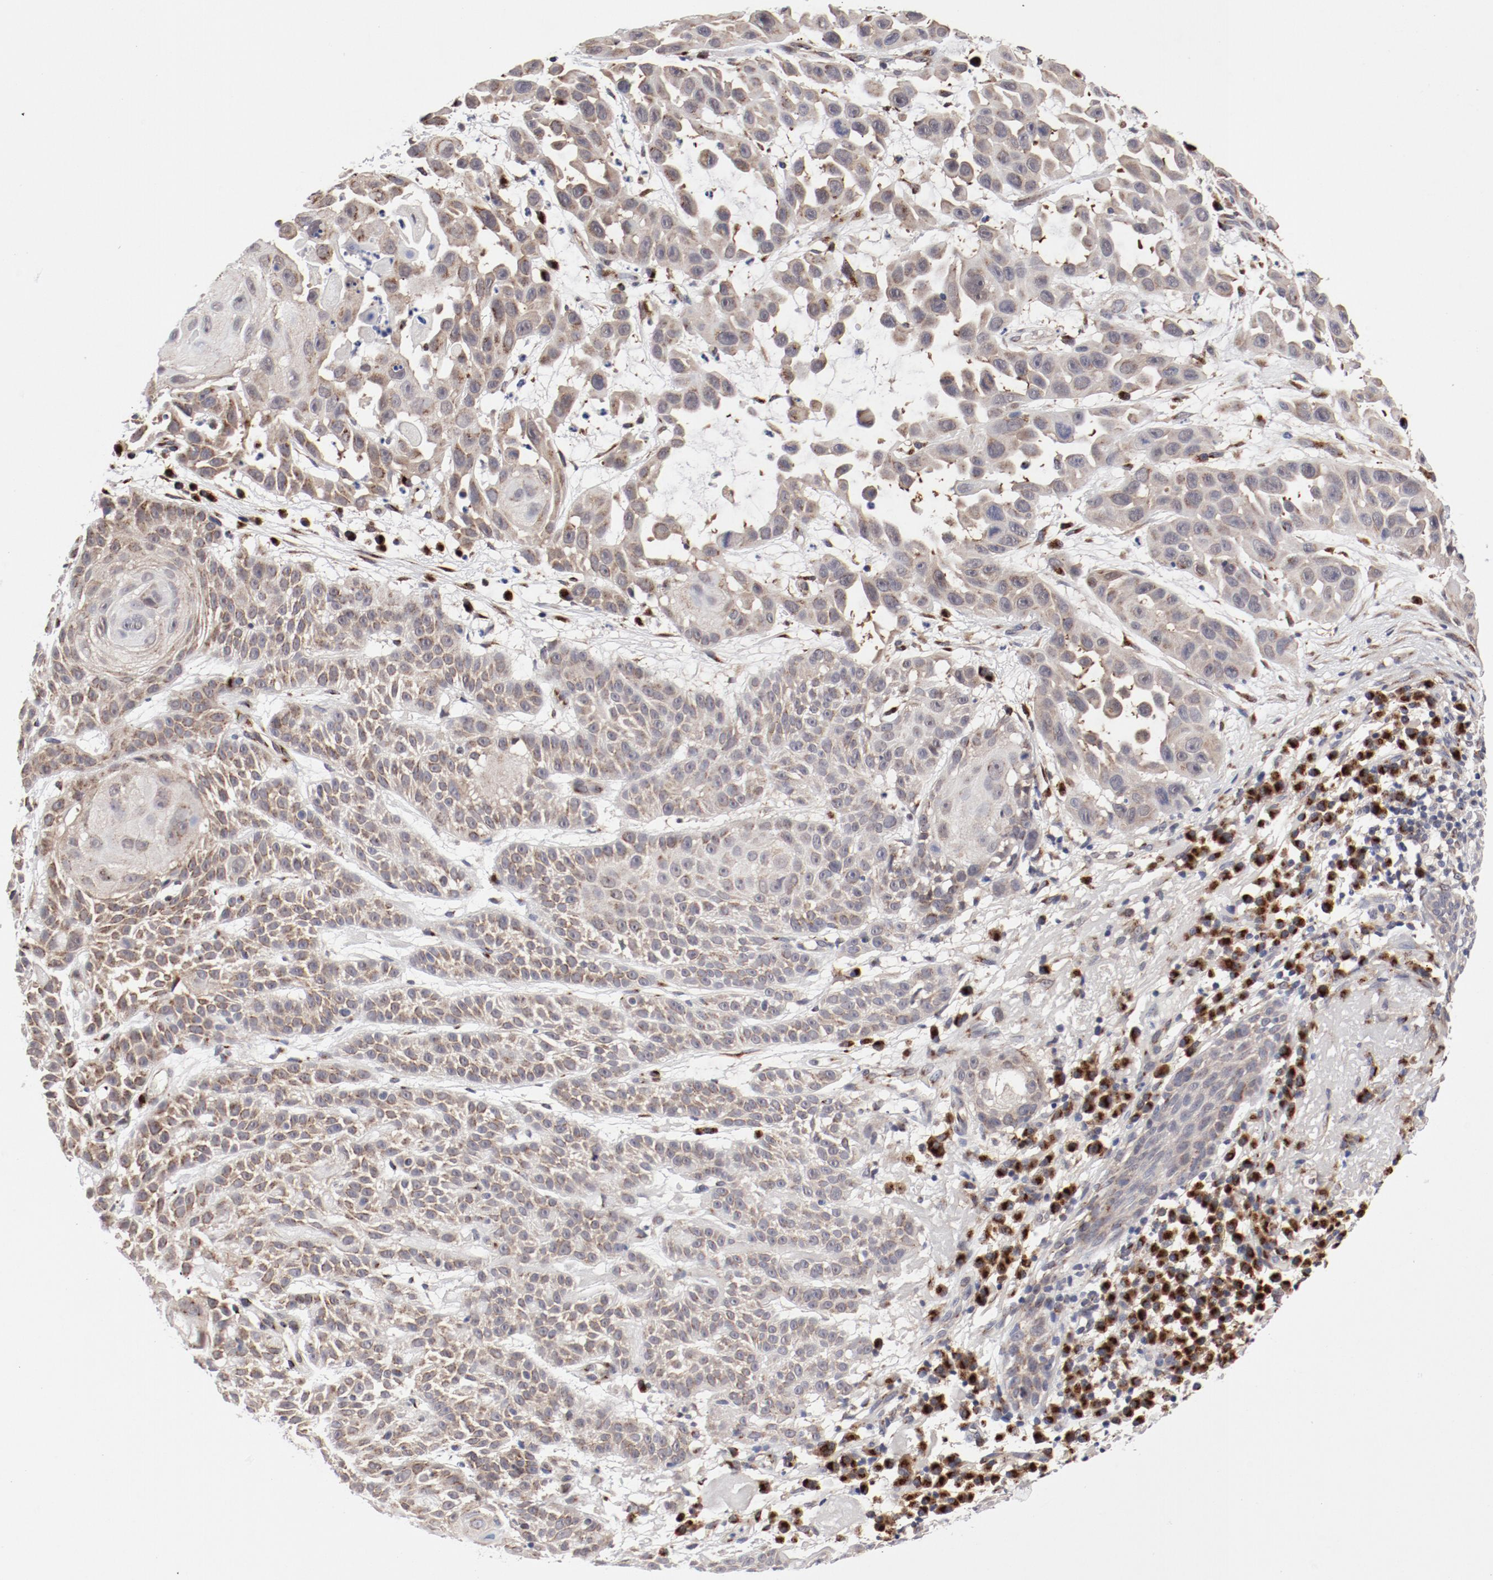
{"staining": {"intensity": "negative", "quantity": "none", "location": "none"}, "tissue": "skin cancer", "cell_type": "Tumor cells", "image_type": "cancer", "snomed": [{"axis": "morphology", "description": "Squamous cell carcinoma, NOS"}, {"axis": "topography", "description": "Skin"}], "caption": "This is an IHC micrograph of skin cancer (squamous cell carcinoma). There is no positivity in tumor cells.", "gene": "RPL12", "patient": {"sex": "male", "age": 81}}